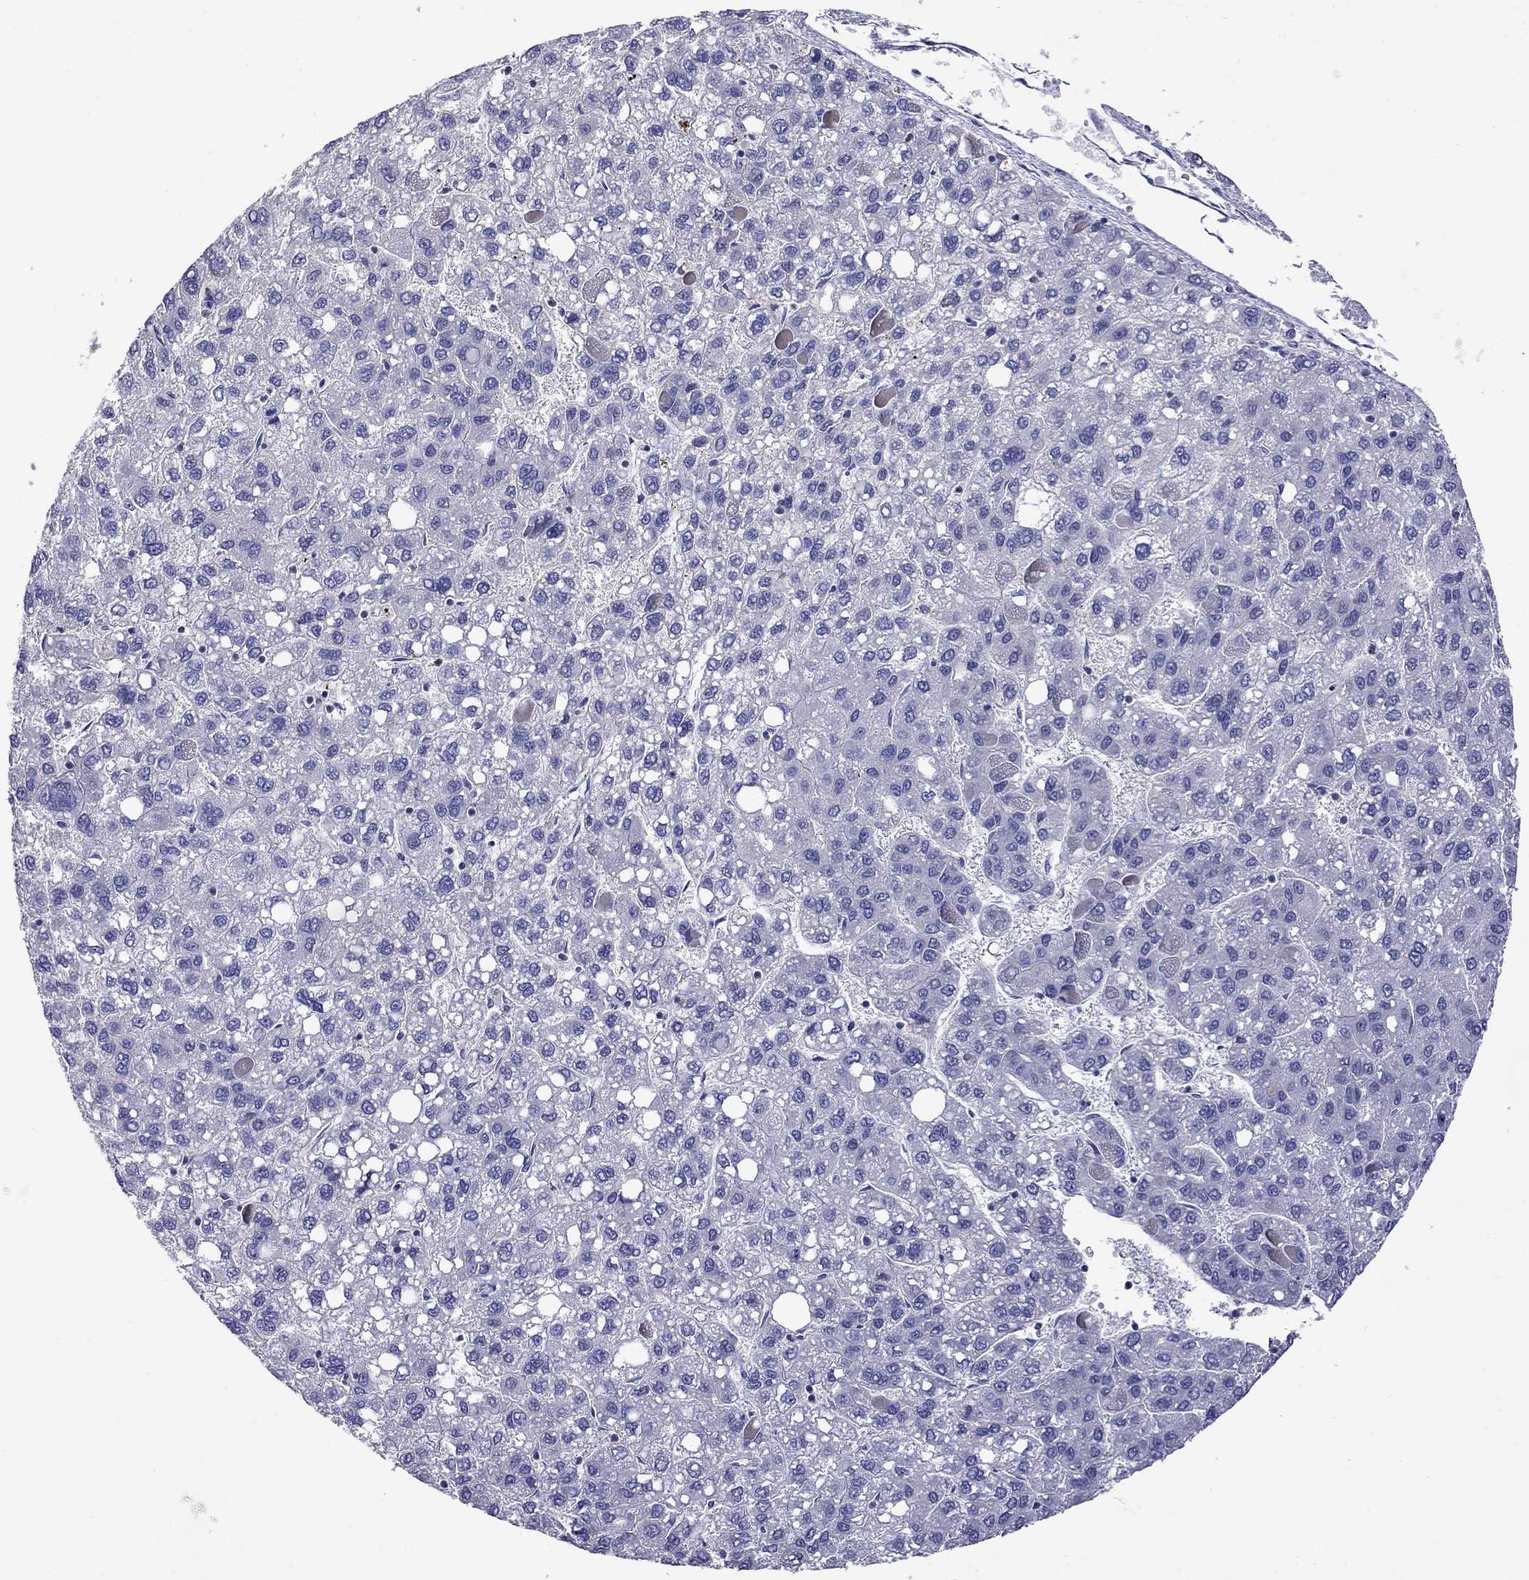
{"staining": {"intensity": "negative", "quantity": "none", "location": "none"}, "tissue": "liver cancer", "cell_type": "Tumor cells", "image_type": "cancer", "snomed": [{"axis": "morphology", "description": "Carcinoma, Hepatocellular, NOS"}, {"axis": "topography", "description": "Liver"}], "caption": "Tumor cells are negative for protein expression in human hepatocellular carcinoma (liver).", "gene": "STAR", "patient": {"sex": "female", "age": 82}}